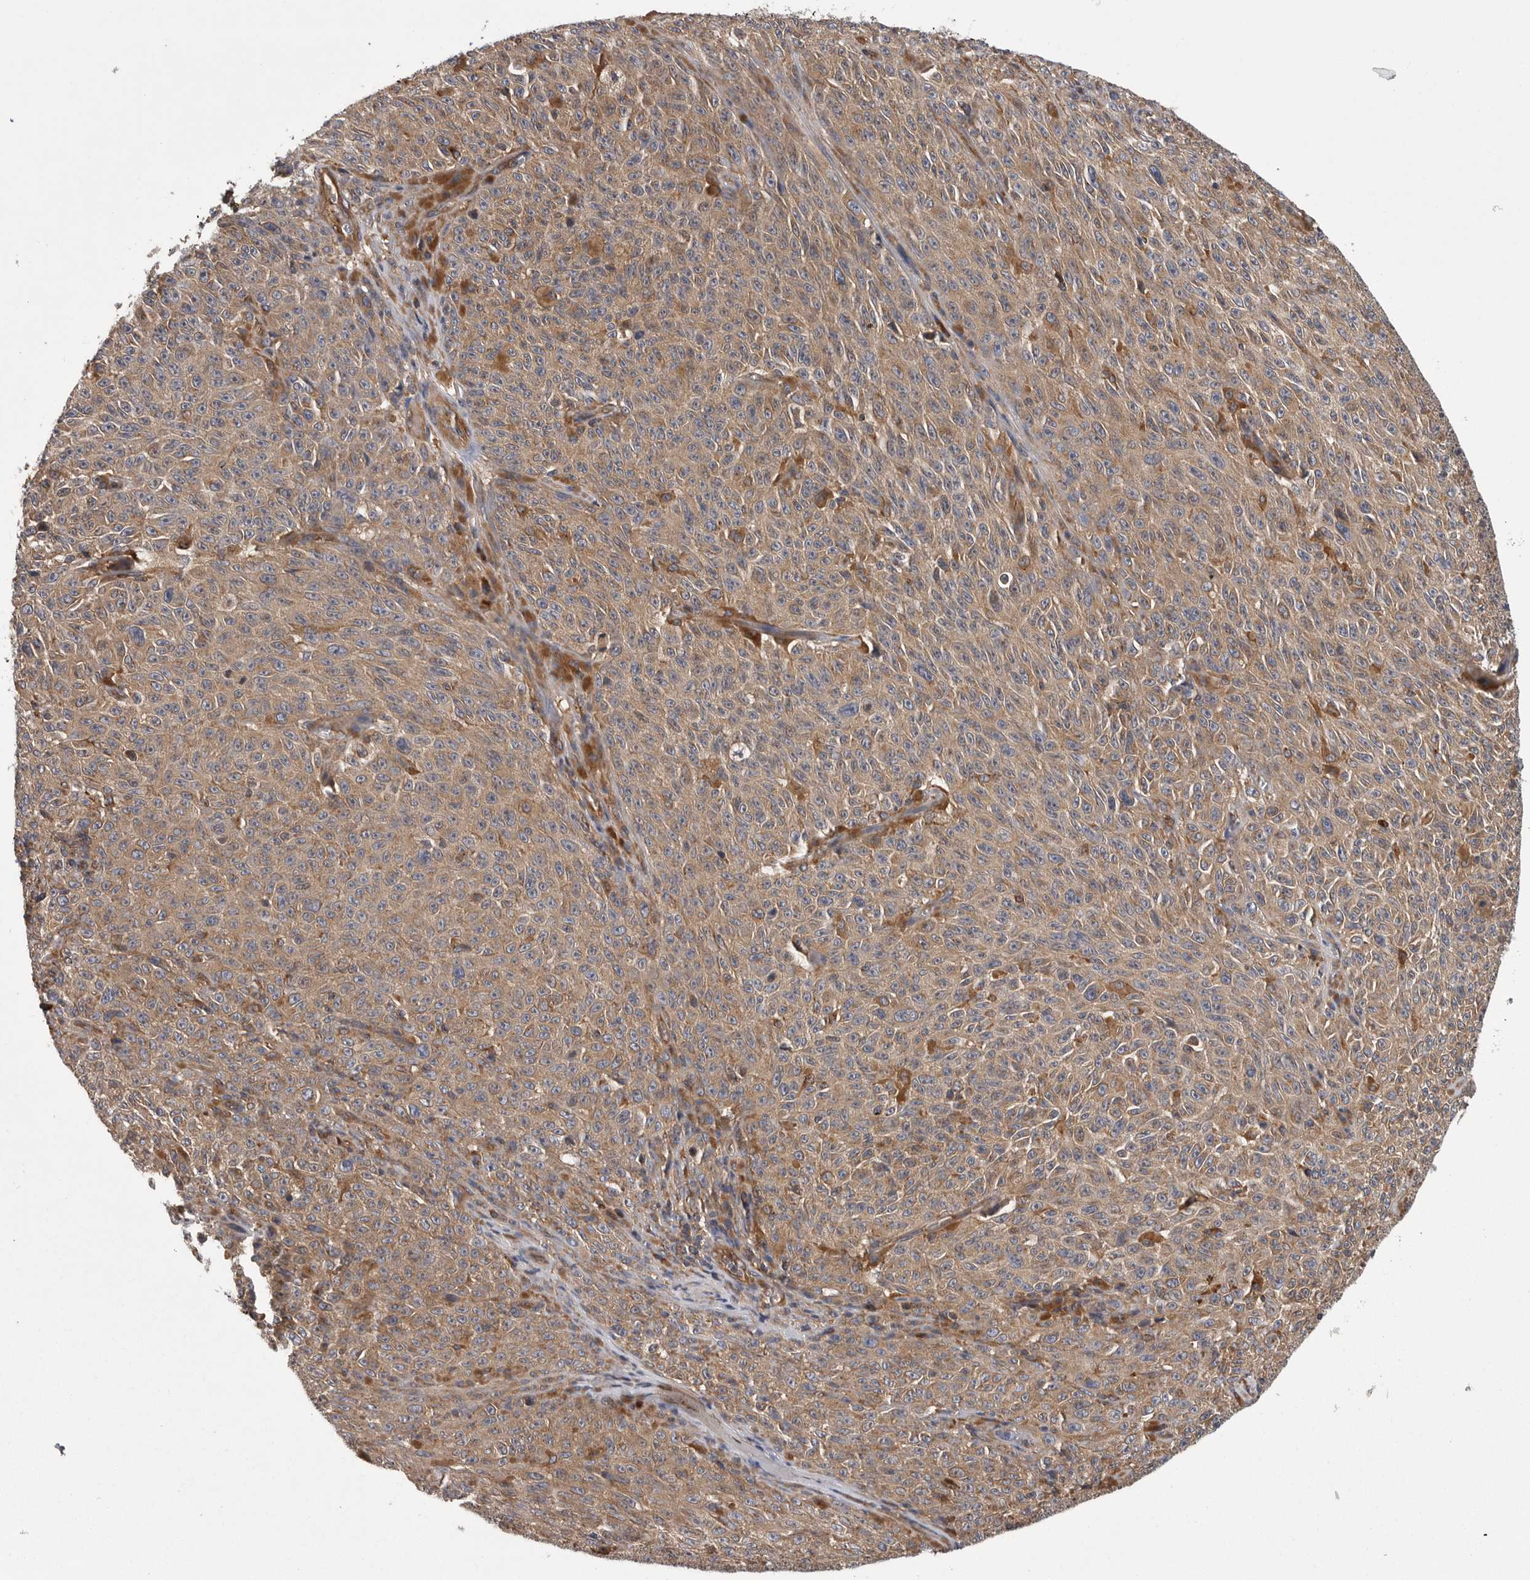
{"staining": {"intensity": "moderate", "quantity": ">75%", "location": "cytoplasmic/membranous"}, "tissue": "melanoma", "cell_type": "Tumor cells", "image_type": "cancer", "snomed": [{"axis": "morphology", "description": "Malignant melanoma, NOS"}, {"axis": "topography", "description": "Skin"}], "caption": "Immunohistochemical staining of human melanoma exhibits moderate cytoplasmic/membranous protein staining in approximately >75% of tumor cells.", "gene": "OXR1", "patient": {"sex": "female", "age": 82}}